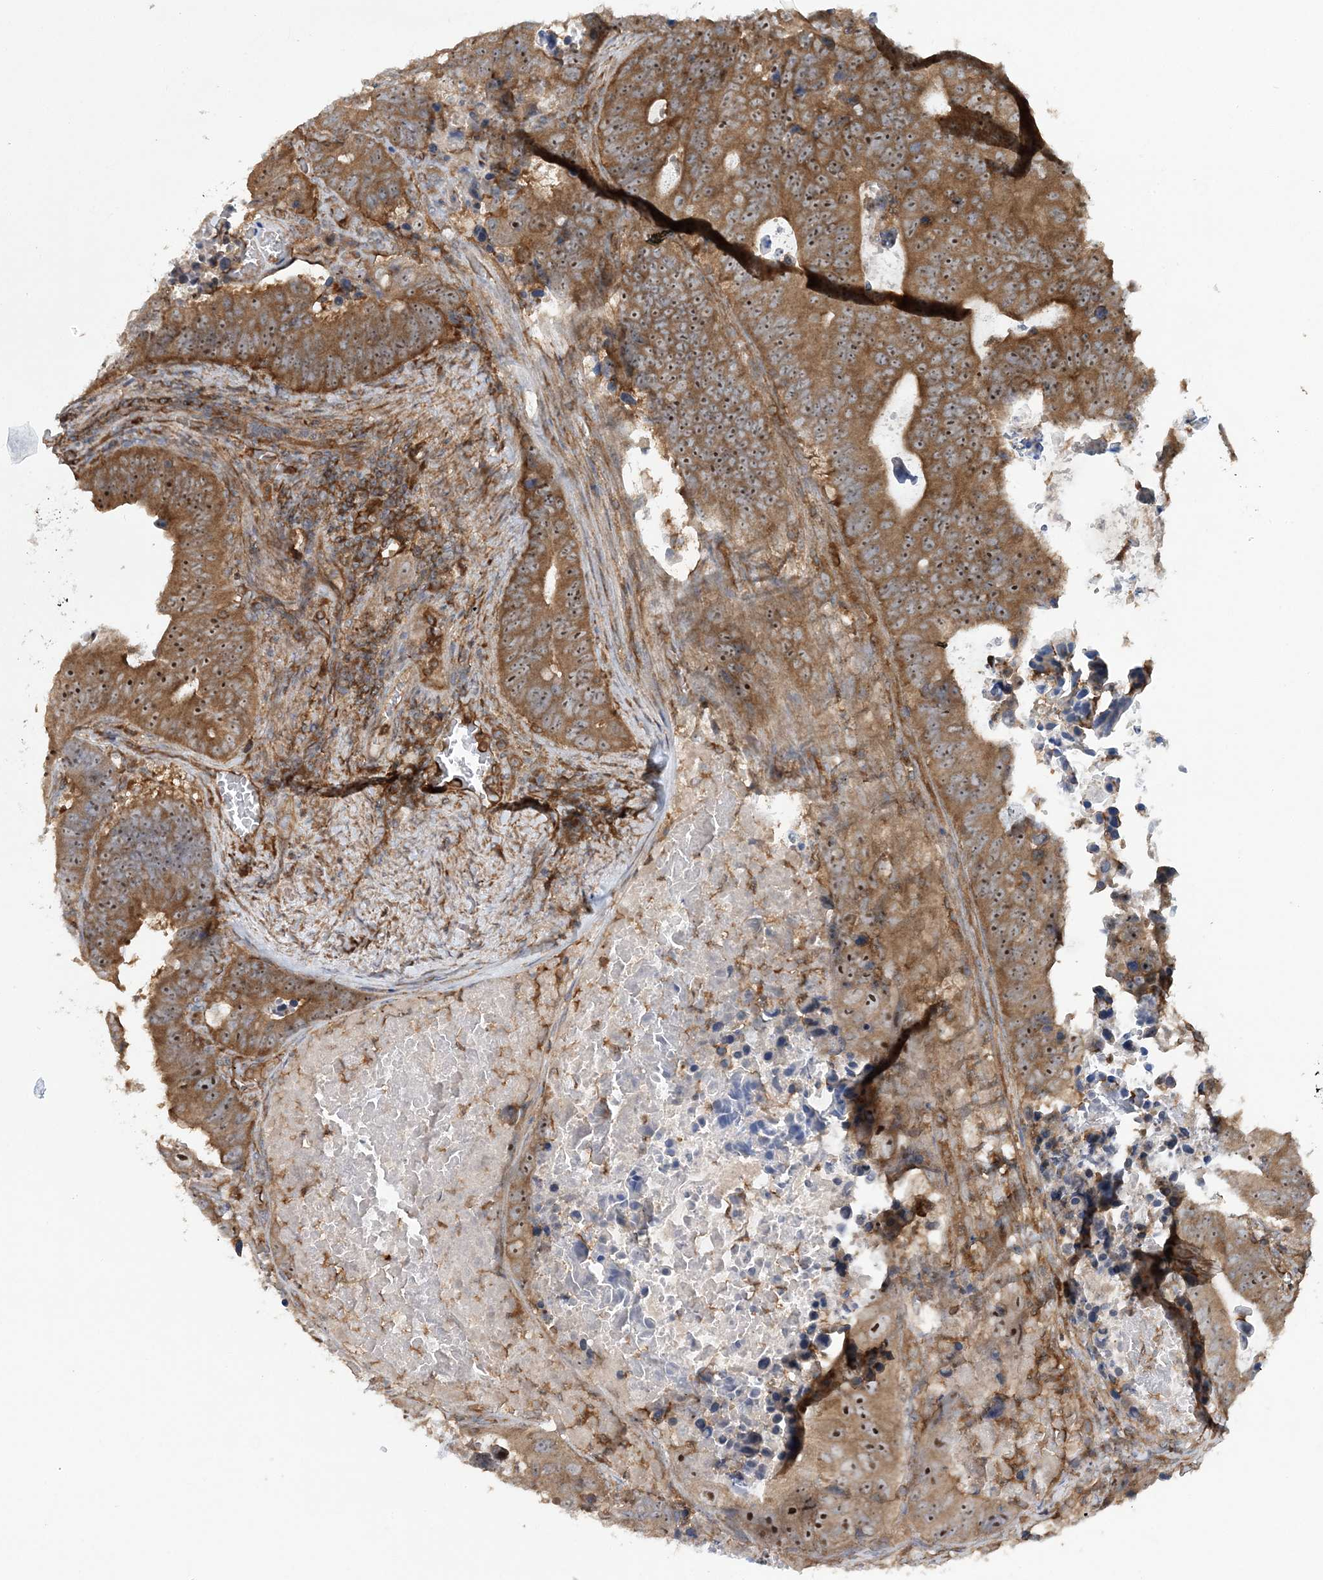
{"staining": {"intensity": "moderate", "quantity": ">75%", "location": "cytoplasmic/membranous,nuclear"}, "tissue": "colorectal cancer", "cell_type": "Tumor cells", "image_type": "cancer", "snomed": [{"axis": "morphology", "description": "Adenocarcinoma, NOS"}, {"axis": "topography", "description": "Colon"}], "caption": "Immunohistochemistry (IHC) of human colorectal cancer displays medium levels of moderate cytoplasmic/membranous and nuclear staining in approximately >75% of tumor cells. Immunohistochemistry stains the protein of interest in brown and the nuclei are stained blue.", "gene": "ACAP2", "patient": {"sex": "male", "age": 87}}